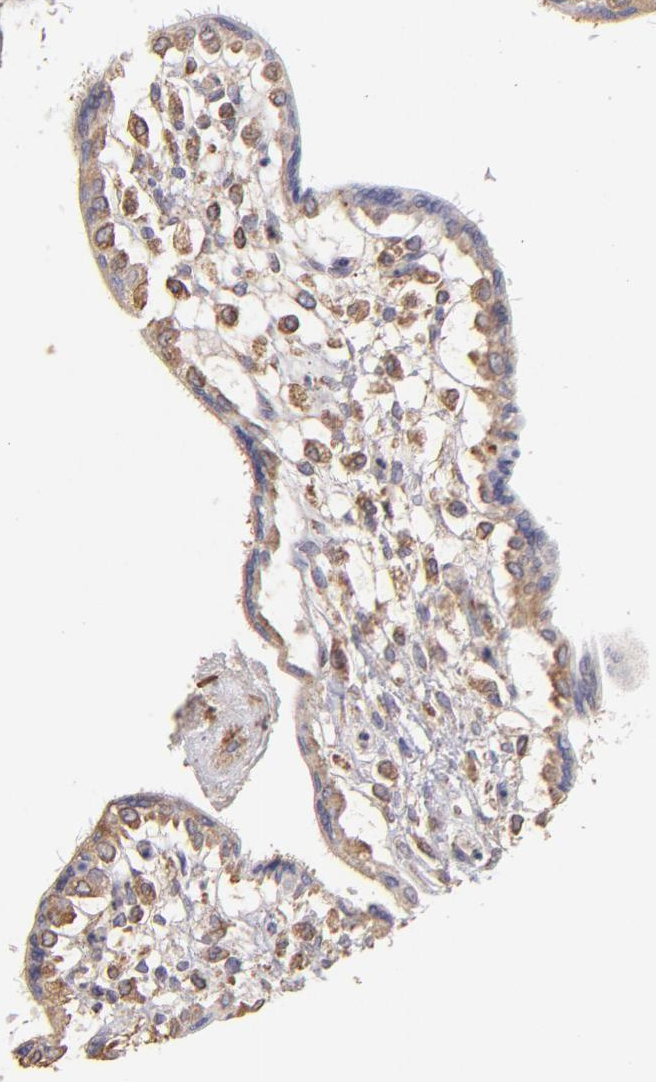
{"staining": {"intensity": "moderate", "quantity": ">75%", "location": "cytoplasmic/membranous"}, "tissue": "placenta", "cell_type": "Decidual cells", "image_type": "normal", "snomed": [{"axis": "morphology", "description": "Normal tissue, NOS"}, {"axis": "topography", "description": "Placenta"}], "caption": "Immunohistochemical staining of unremarkable placenta displays medium levels of moderate cytoplasmic/membranous positivity in about >75% of decidual cells. (Stains: DAB (3,3'-diaminobenzidine) in brown, nuclei in blue, Microscopy: brightfield microscopy at high magnification).", "gene": "CALR", "patient": {"sex": "female", "age": 31}}